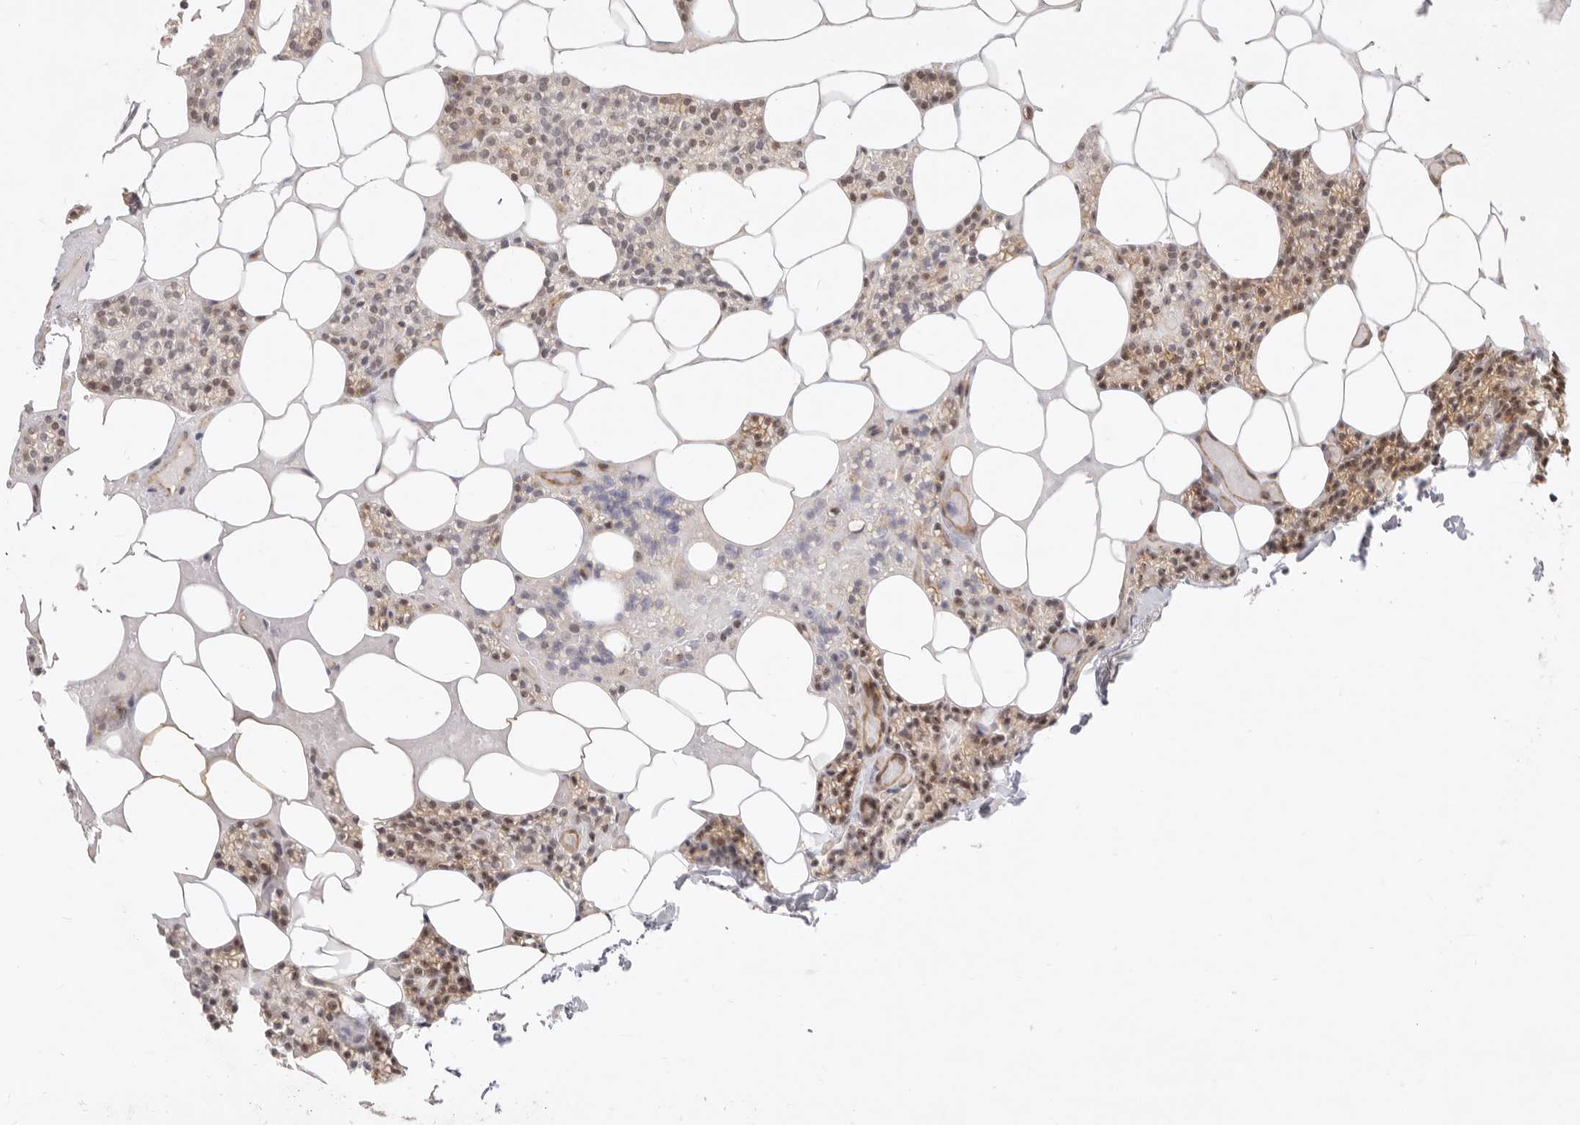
{"staining": {"intensity": "weak", "quantity": ">75%", "location": "cytoplasmic/membranous,nuclear"}, "tissue": "parathyroid gland", "cell_type": "Glandular cells", "image_type": "normal", "snomed": [{"axis": "morphology", "description": "Normal tissue, NOS"}, {"axis": "topography", "description": "Parathyroid gland"}], "caption": "An immunohistochemistry (IHC) micrograph of normal tissue is shown. Protein staining in brown labels weak cytoplasmic/membranous,nuclear positivity in parathyroid gland within glandular cells.", "gene": "BAP1", "patient": {"sex": "male", "age": 75}}